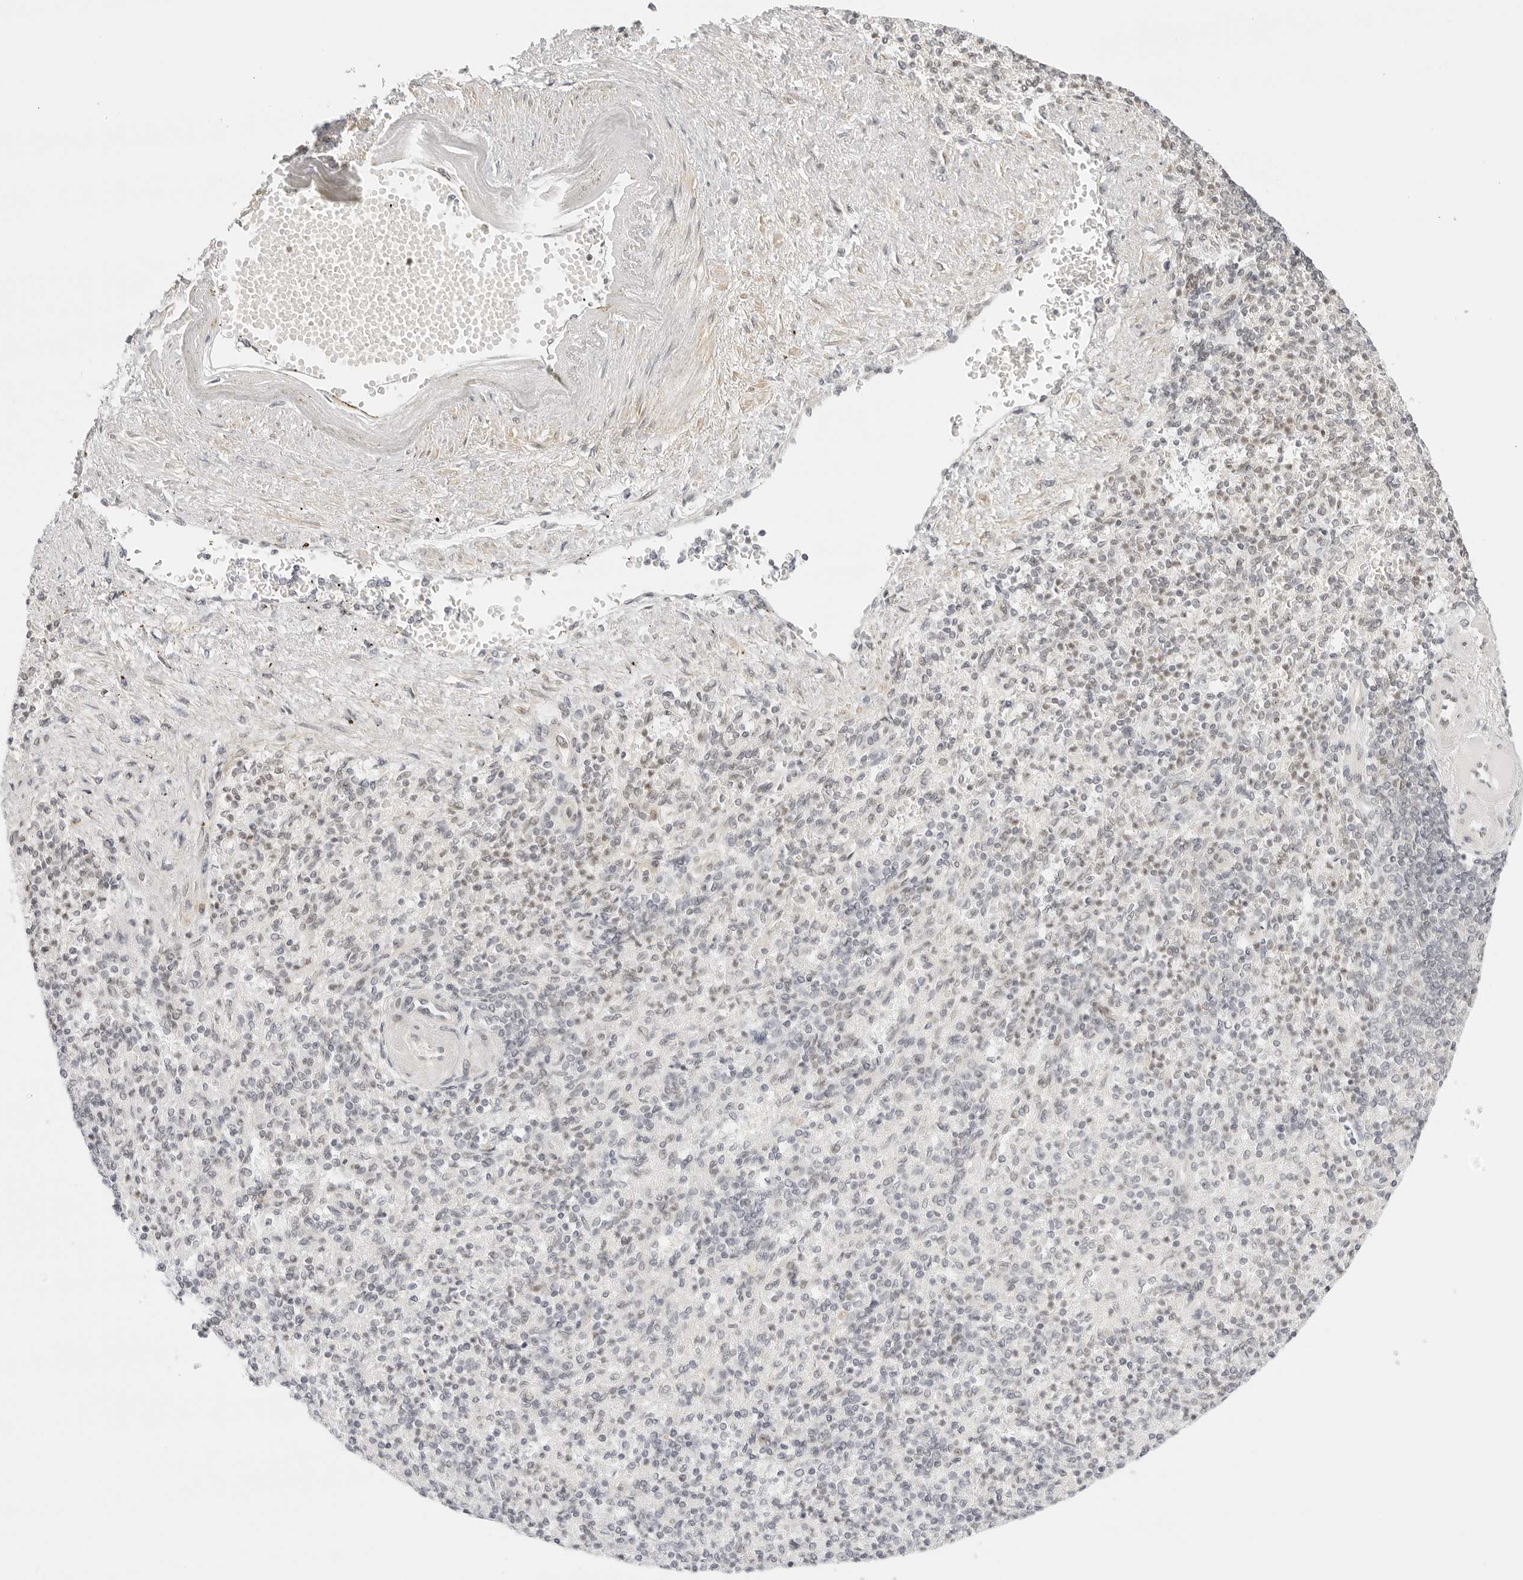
{"staining": {"intensity": "negative", "quantity": "none", "location": "none"}, "tissue": "spleen", "cell_type": "Cells in red pulp", "image_type": "normal", "snomed": [{"axis": "morphology", "description": "Normal tissue, NOS"}, {"axis": "topography", "description": "Spleen"}], "caption": "DAB immunohistochemical staining of benign spleen displays no significant expression in cells in red pulp.", "gene": "TCIM", "patient": {"sex": "female", "age": 74}}